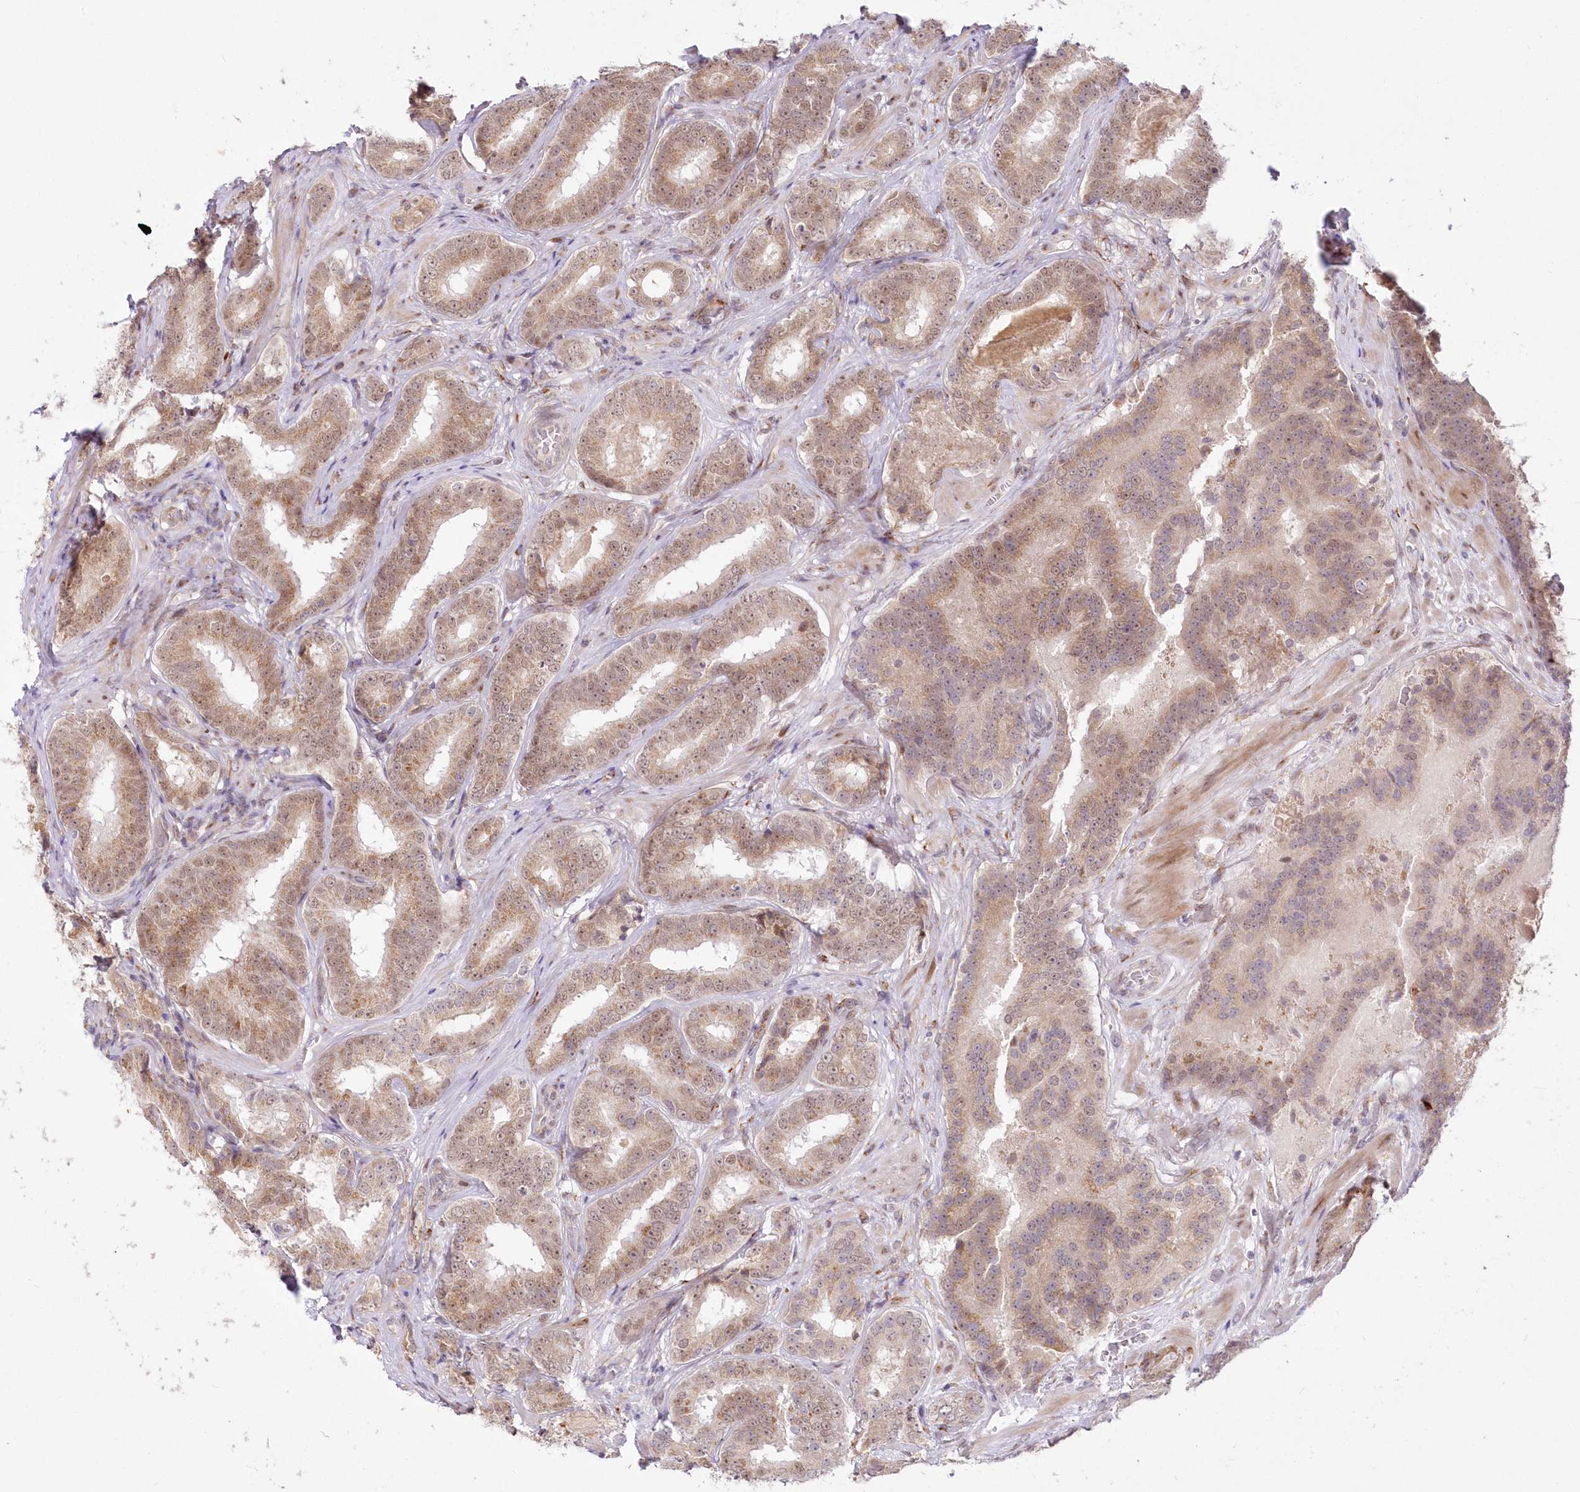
{"staining": {"intensity": "moderate", "quantity": ">75%", "location": "nuclear"}, "tissue": "prostate cancer", "cell_type": "Tumor cells", "image_type": "cancer", "snomed": [{"axis": "morphology", "description": "Adenocarcinoma, High grade"}, {"axis": "topography", "description": "Prostate"}], "caption": "High-power microscopy captured an immunohistochemistry (IHC) image of prostate cancer, revealing moderate nuclear positivity in approximately >75% of tumor cells.", "gene": "LDB1", "patient": {"sex": "male", "age": 57}}